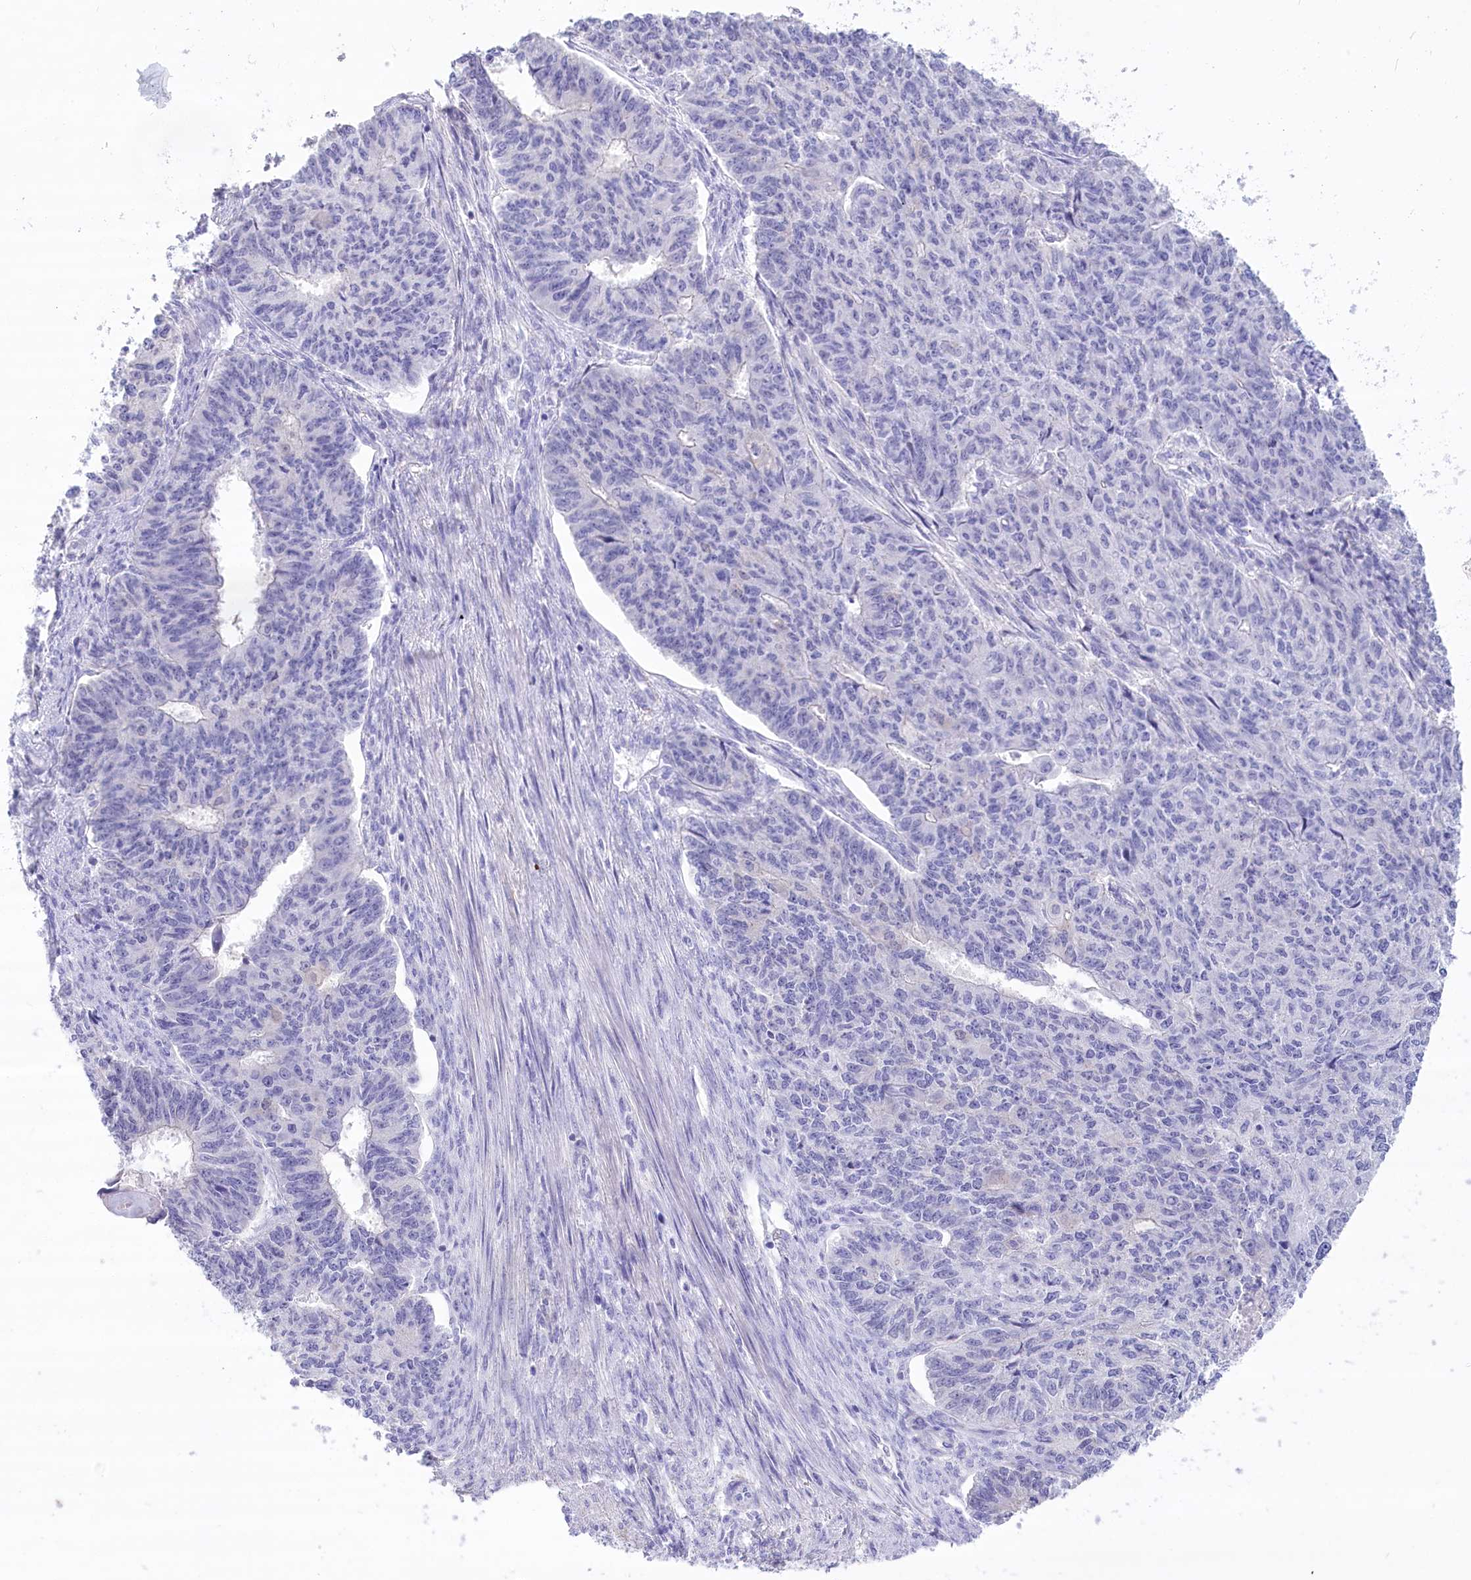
{"staining": {"intensity": "negative", "quantity": "none", "location": "none"}, "tissue": "endometrial cancer", "cell_type": "Tumor cells", "image_type": "cancer", "snomed": [{"axis": "morphology", "description": "Adenocarcinoma, NOS"}, {"axis": "topography", "description": "Endometrium"}], "caption": "Immunohistochemistry micrograph of neoplastic tissue: endometrial adenocarcinoma stained with DAB (3,3'-diaminobenzidine) displays no significant protein expression in tumor cells.", "gene": "PBLD", "patient": {"sex": "female", "age": 32}}